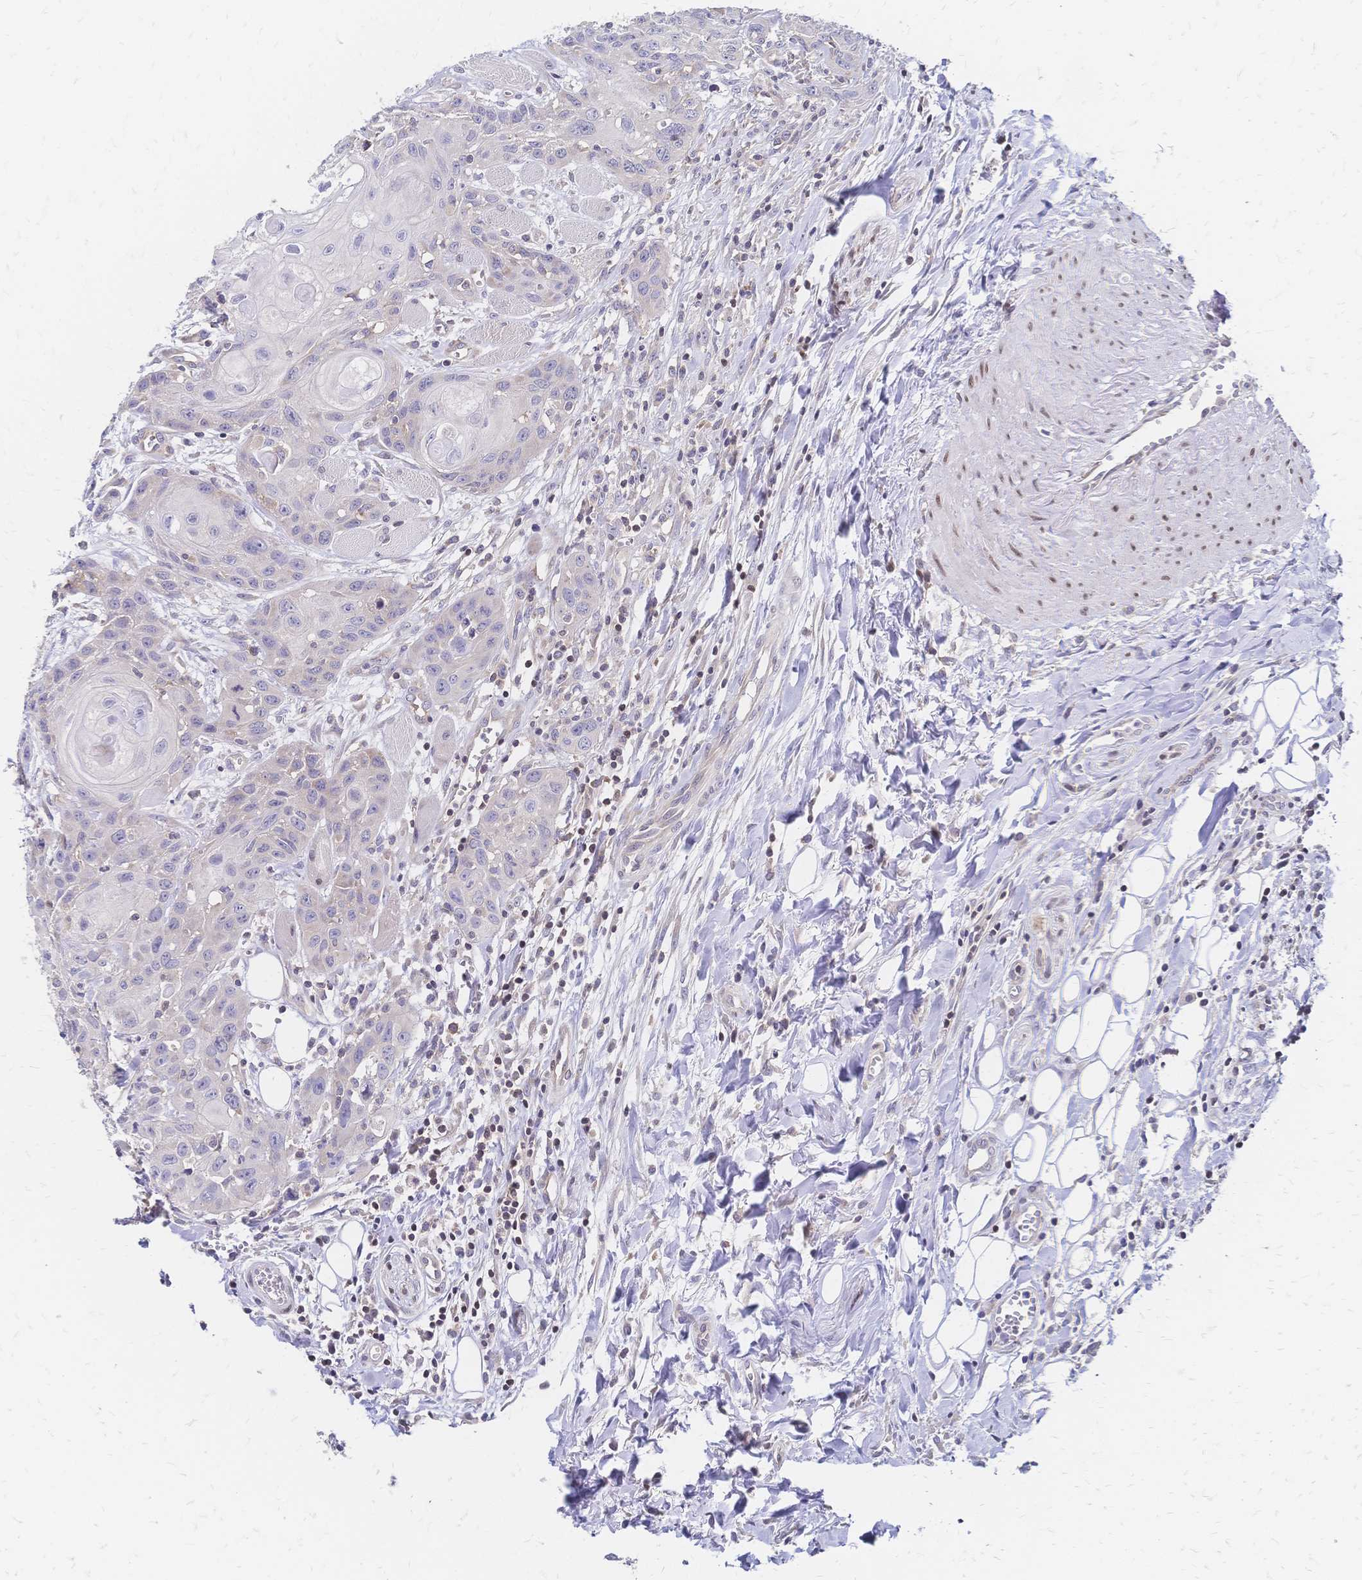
{"staining": {"intensity": "negative", "quantity": "none", "location": "none"}, "tissue": "head and neck cancer", "cell_type": "Tumor cells", "image_type": "cancer", "snomed": [{"axis": "morphology", "description": "Squamous cell carcinoma, NOS"}, {"axis": "topography", "description": "Oral tissue"}, {"axis": "topography", "description": "Head-Neck"}], "caption": "This is an IHC histopathology image of head and neck cancer (squamous cell carcinoma). There is no positivity in tumor cells.", "gene": "CBX7", "patient": {"sex": "male", "age": 58}}